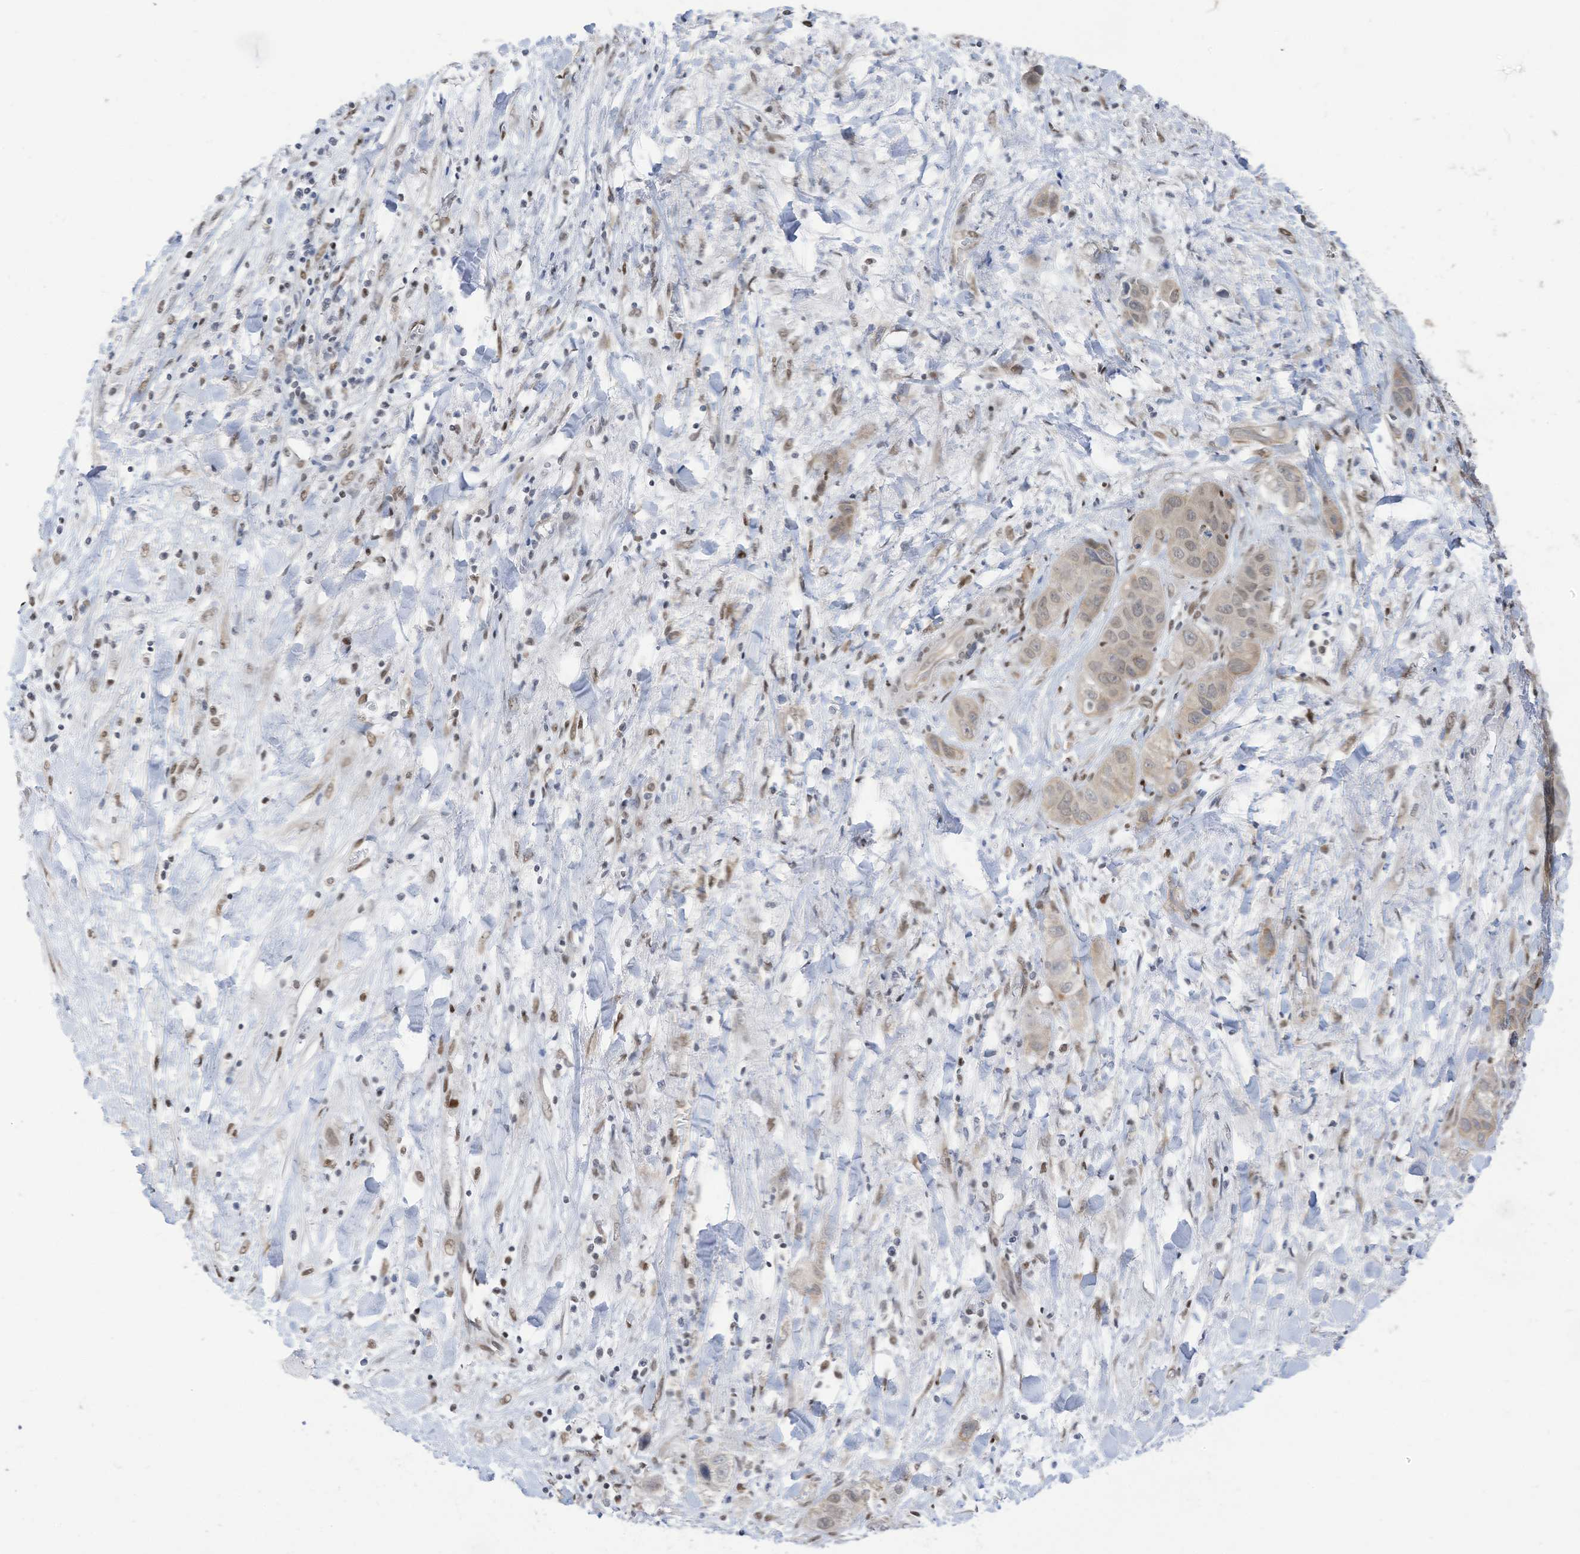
{"staining": {"intensity": "weak", "quantity": ">75%", "location": "nuclear"}, "tissue": "liver cancer", "cell_type": "Tumor cells", "image_type": "cancer", "snomed": [{"axis": "morphology", "description": "Cholangiocarcinoma"}, {"axis": "topography", "description": "Liver"}], "caption": "Liver cholangiocarcinoma stained with immunohistochemistry (IHC) exhibits weak nuclear staining in approximately >75% of tumor cells. (IHC, brightfield microscopy, high magnification).", "gene": "KHSRP", "patient": {"sex": "female", "age": 52}}